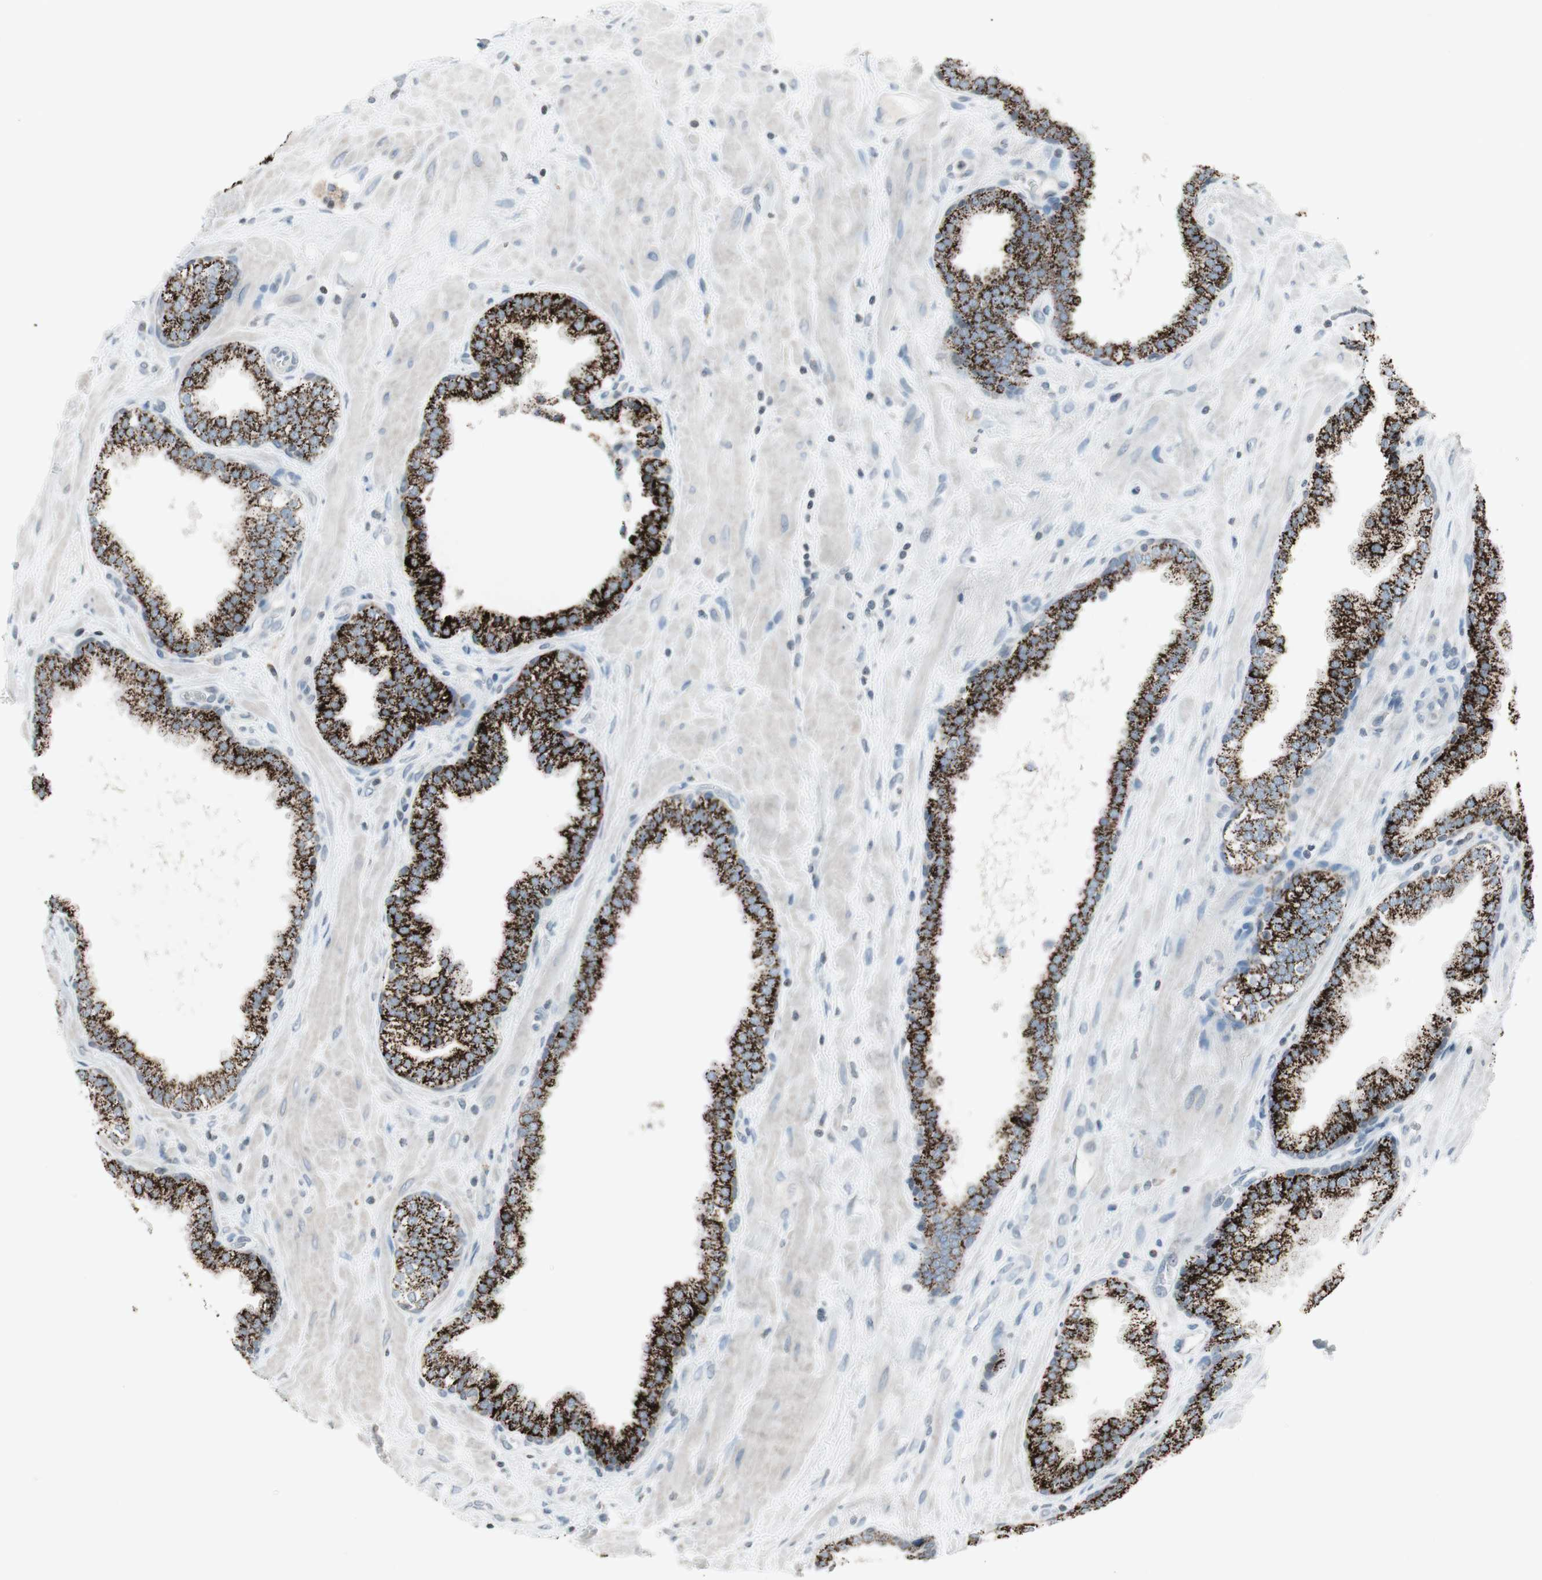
{"staining": {"intensity": "strong", "quantity": ">75%", "location": "cytoplasmic/membranous"}, "tissue": "prostate", "cell_type": "Glandular cells", "image_type": "normal", "snomed": [{"axis": "morphology", "description": "Normal tissue, NOS"}, {"axis": "topography", "description": "Prostate"}], "caption": "Normal prostate reveals strong cytoplasmic/membranous staining in about >75% of glandular cells (DAB IHC, brown staining for protein, blue staining for nuclei)..", "gene": "ARG2", "patient": {"sex": "male", "age": 51}}